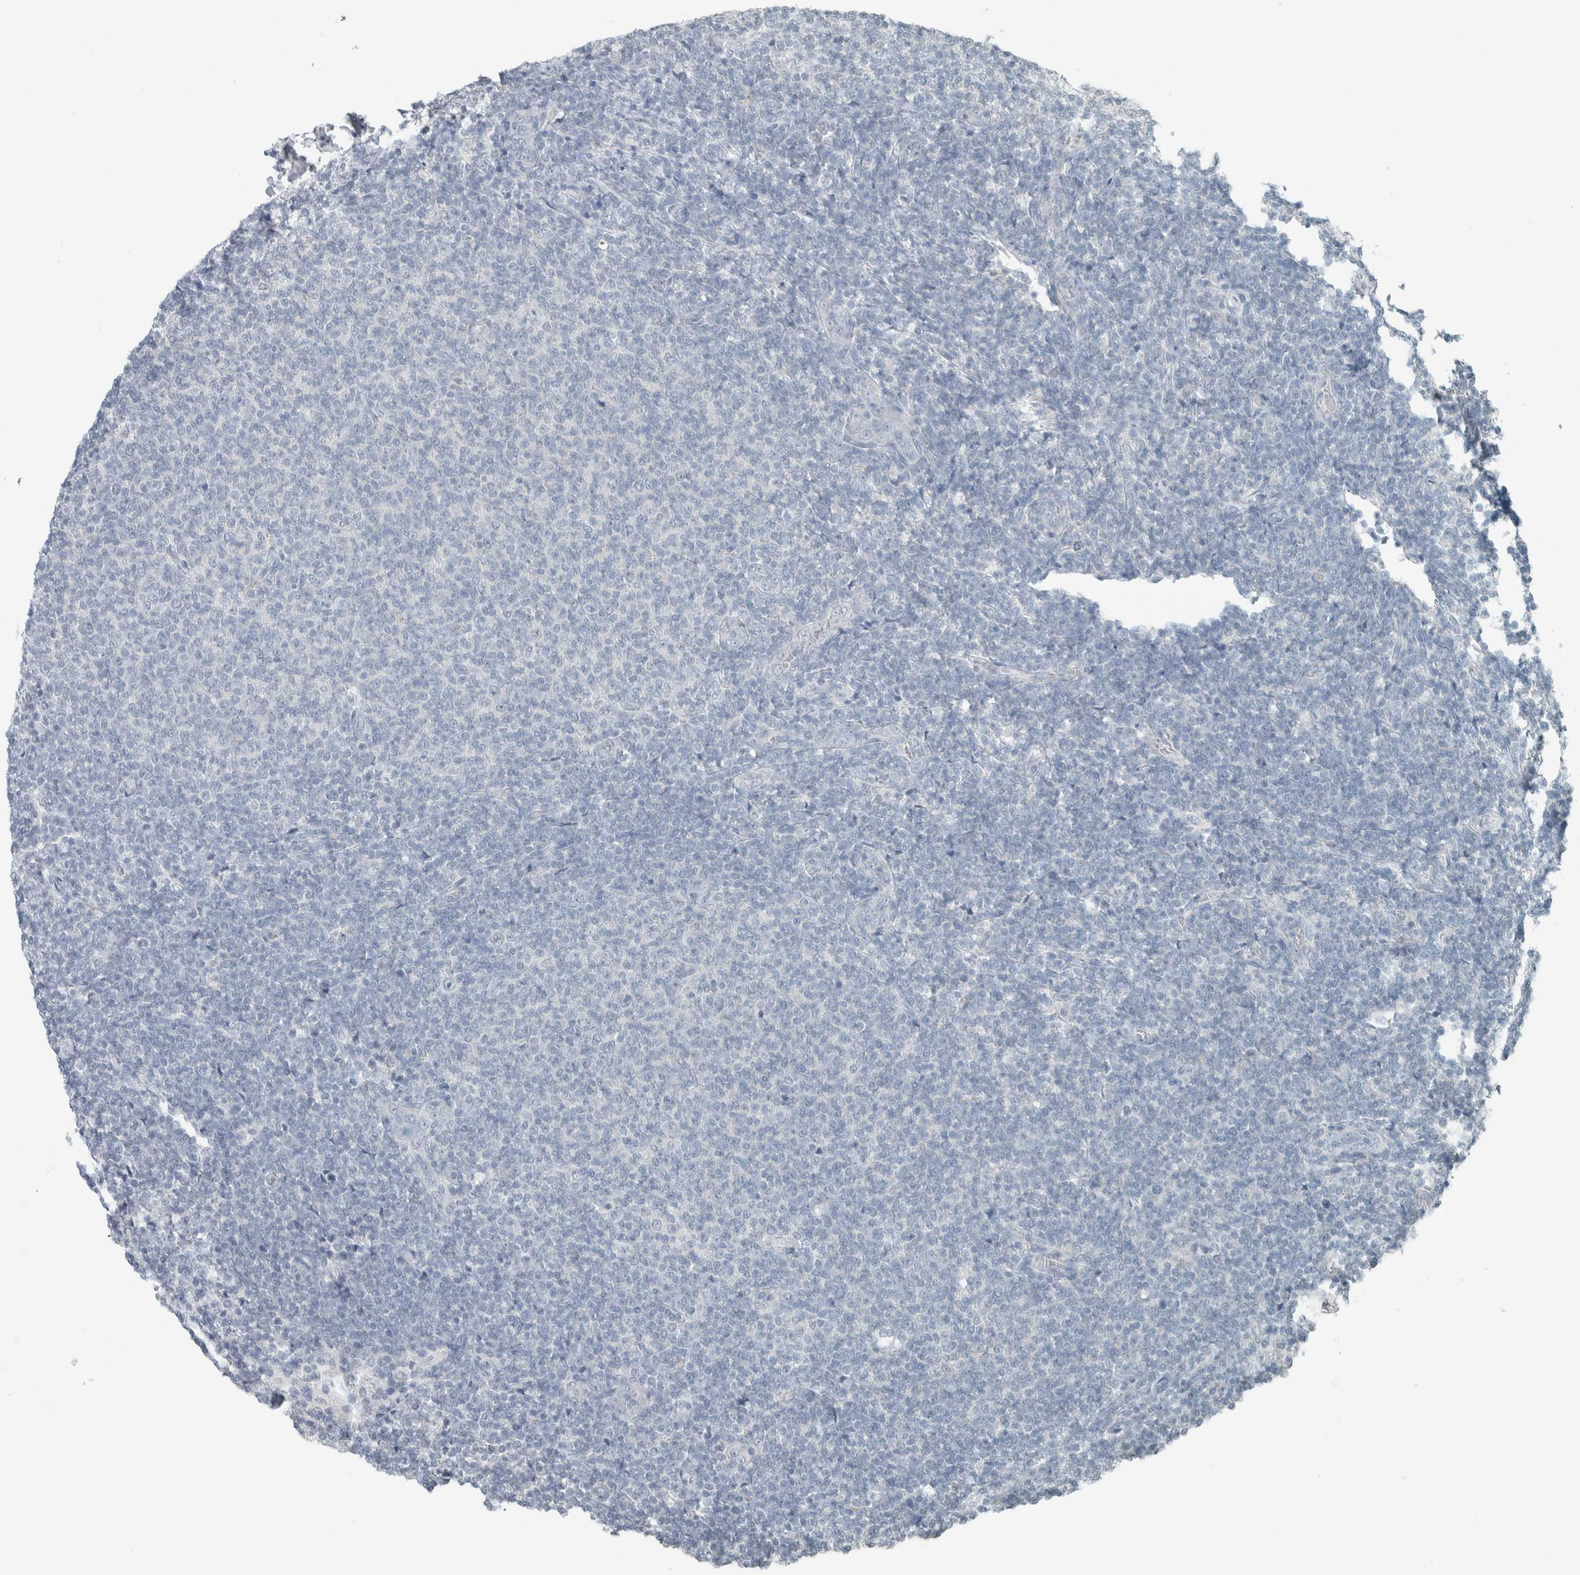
{"staining": {"intensity": "negative", "quantity": "none", "location": "none"}, "tissue": "lymphoma", "cell_type": "Tumor cells", "image_type": "cancer", "snomed": [{"axis": "morphology", "description": "Malignant lymphoma, non-Hodgkin's type, Low grade"}, {"axis": "topography", "description": "Lymph node"}], "caption": "The IHC micrograph has no significant positivity in tumor cells of low-grade malignant lymphoma, non-Hodgkin's type tissue.", "gene": "TRIT1", "patient": {"sex": "male", "age": 66}}